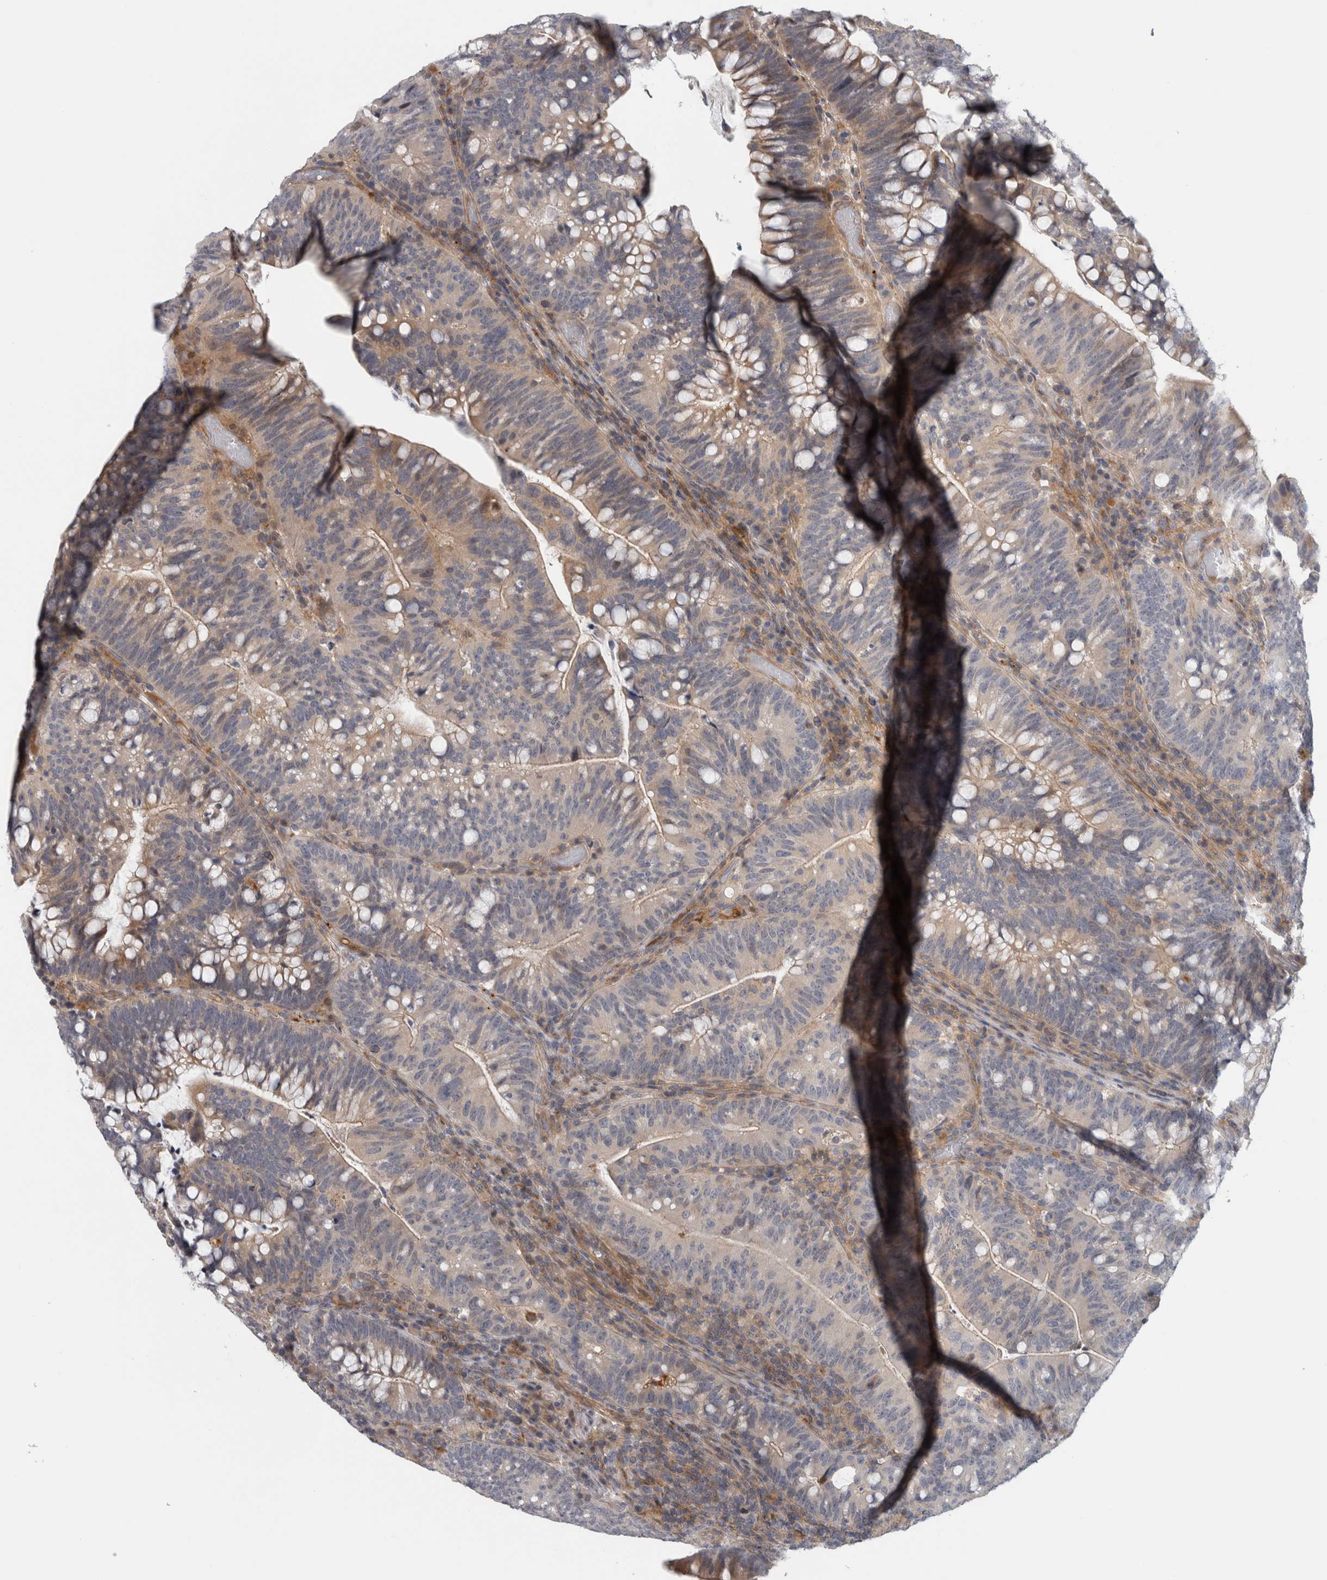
{"staining": {"intensity": "negative", "quantity": "none", "location": "none"}, "tissue": "colorectal cancer", "cell_type": "Tumor cells", "image_type": "cancer", "snomed": [{"axis": "morphology", "description": "Adenocarcinoma, NOS"}, {"axis": "topography", "description": "Colon"}], "caption": "High magnification brightfield microscopy of adenocarcinoma (colorectal) stained with DAB (brown) and counterstained with hematoxylin (blue): tumor cells show no significant staining.", "gene": "ZNF804B", "patient": {"sex": "female", "age": 66}}